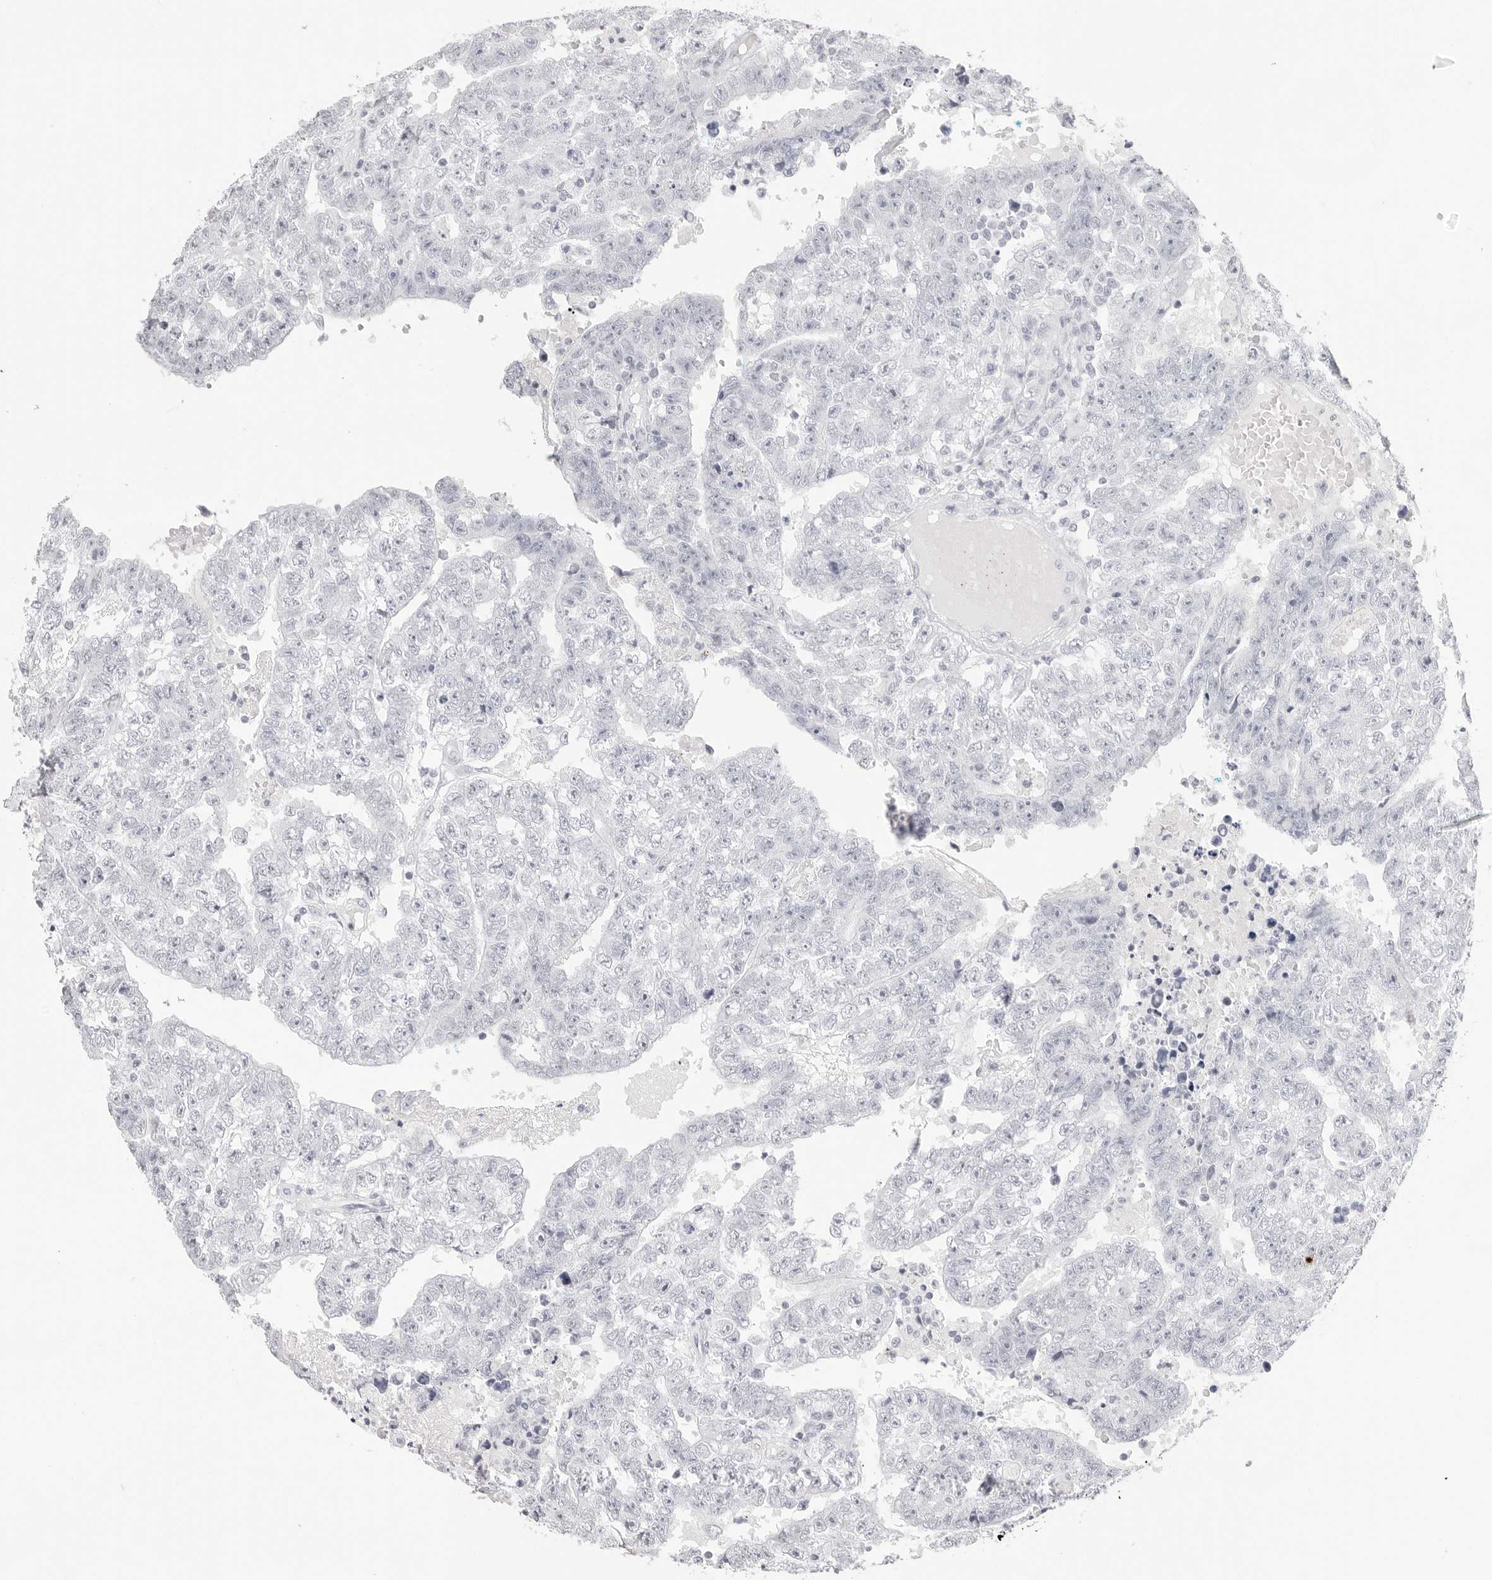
{"staining": {"intensity": "negative", "quantity": "none", "location": "none"}, "tissue": "testis cancer", "cell_type": "Tumor cells", "image_type": "cancer", "snomed": [{"axis": "morphology", "description": "Carcinoma, Embryonal, NOS"}, {"axis": "topography", "description": "Testis"}], "caption": "Protein analysis of testis cancer (embryonal carcinoma) reveals no significant staining in tumor cells. Brightfield microscopy of immunohistochemistry stained with DAB (brown) and hematoxylin (blue), captured at high magnification.", "gene": "CST5", "patient": {"sex": "male", "age": 25}}